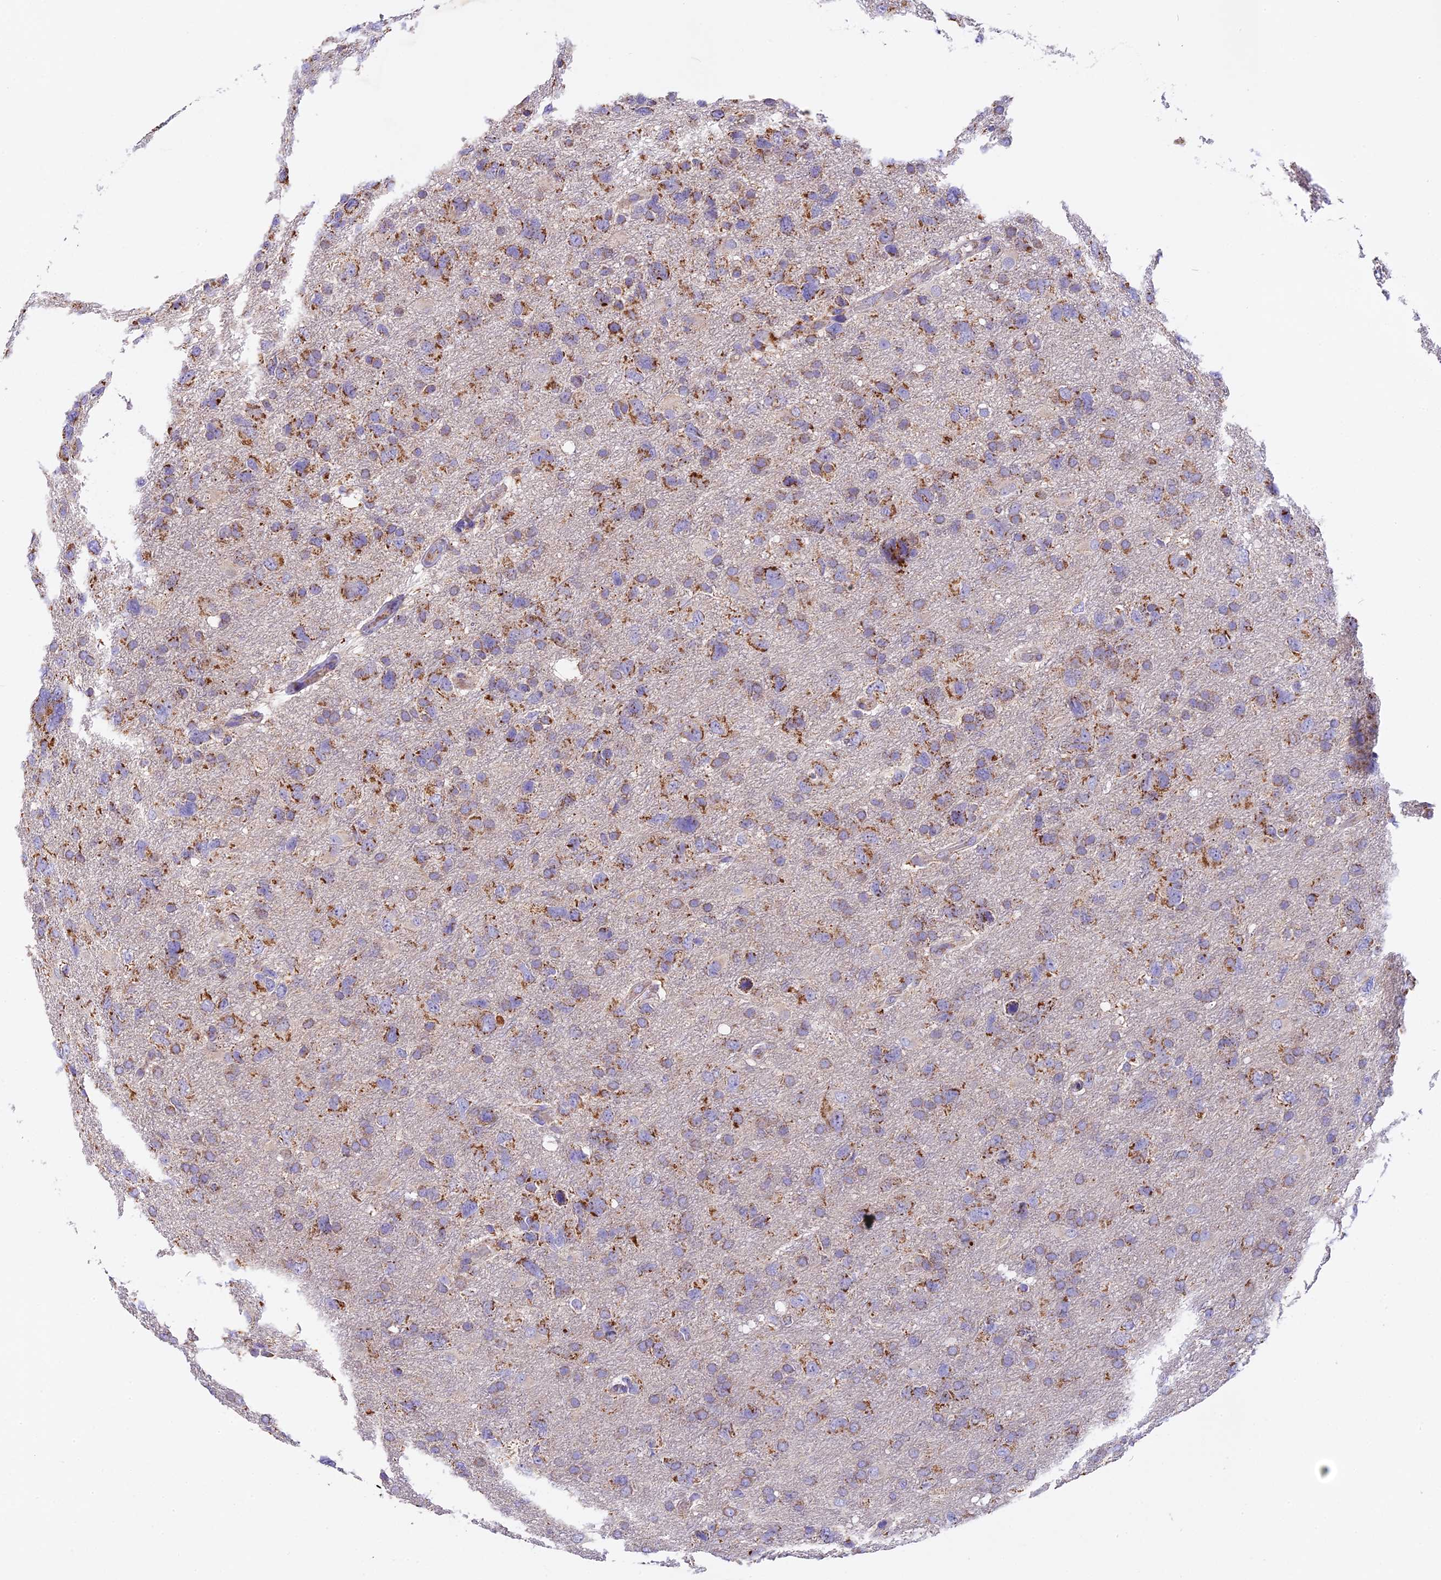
{"staining": {"intensity": "moderate", "quantity": ">75%", "location": "cytoplasmic/membranous"}, "tissue": "glioma", "cell_type": "Tumor cells", "image_type": "cancer", "snomed": [{"axis": "morphology", "description": "Glioma, malignant, High grade"}, {"axis": "topography", "description": "Brain"}], "caption": "Protein analysis of malignant glioma (high-grade) tissue displays moderate cytoplasmic/membranous expression in approximately >75% of tumor cells.", "gene": "MGME1", "patient": {"sex": "male", "age": 61}}